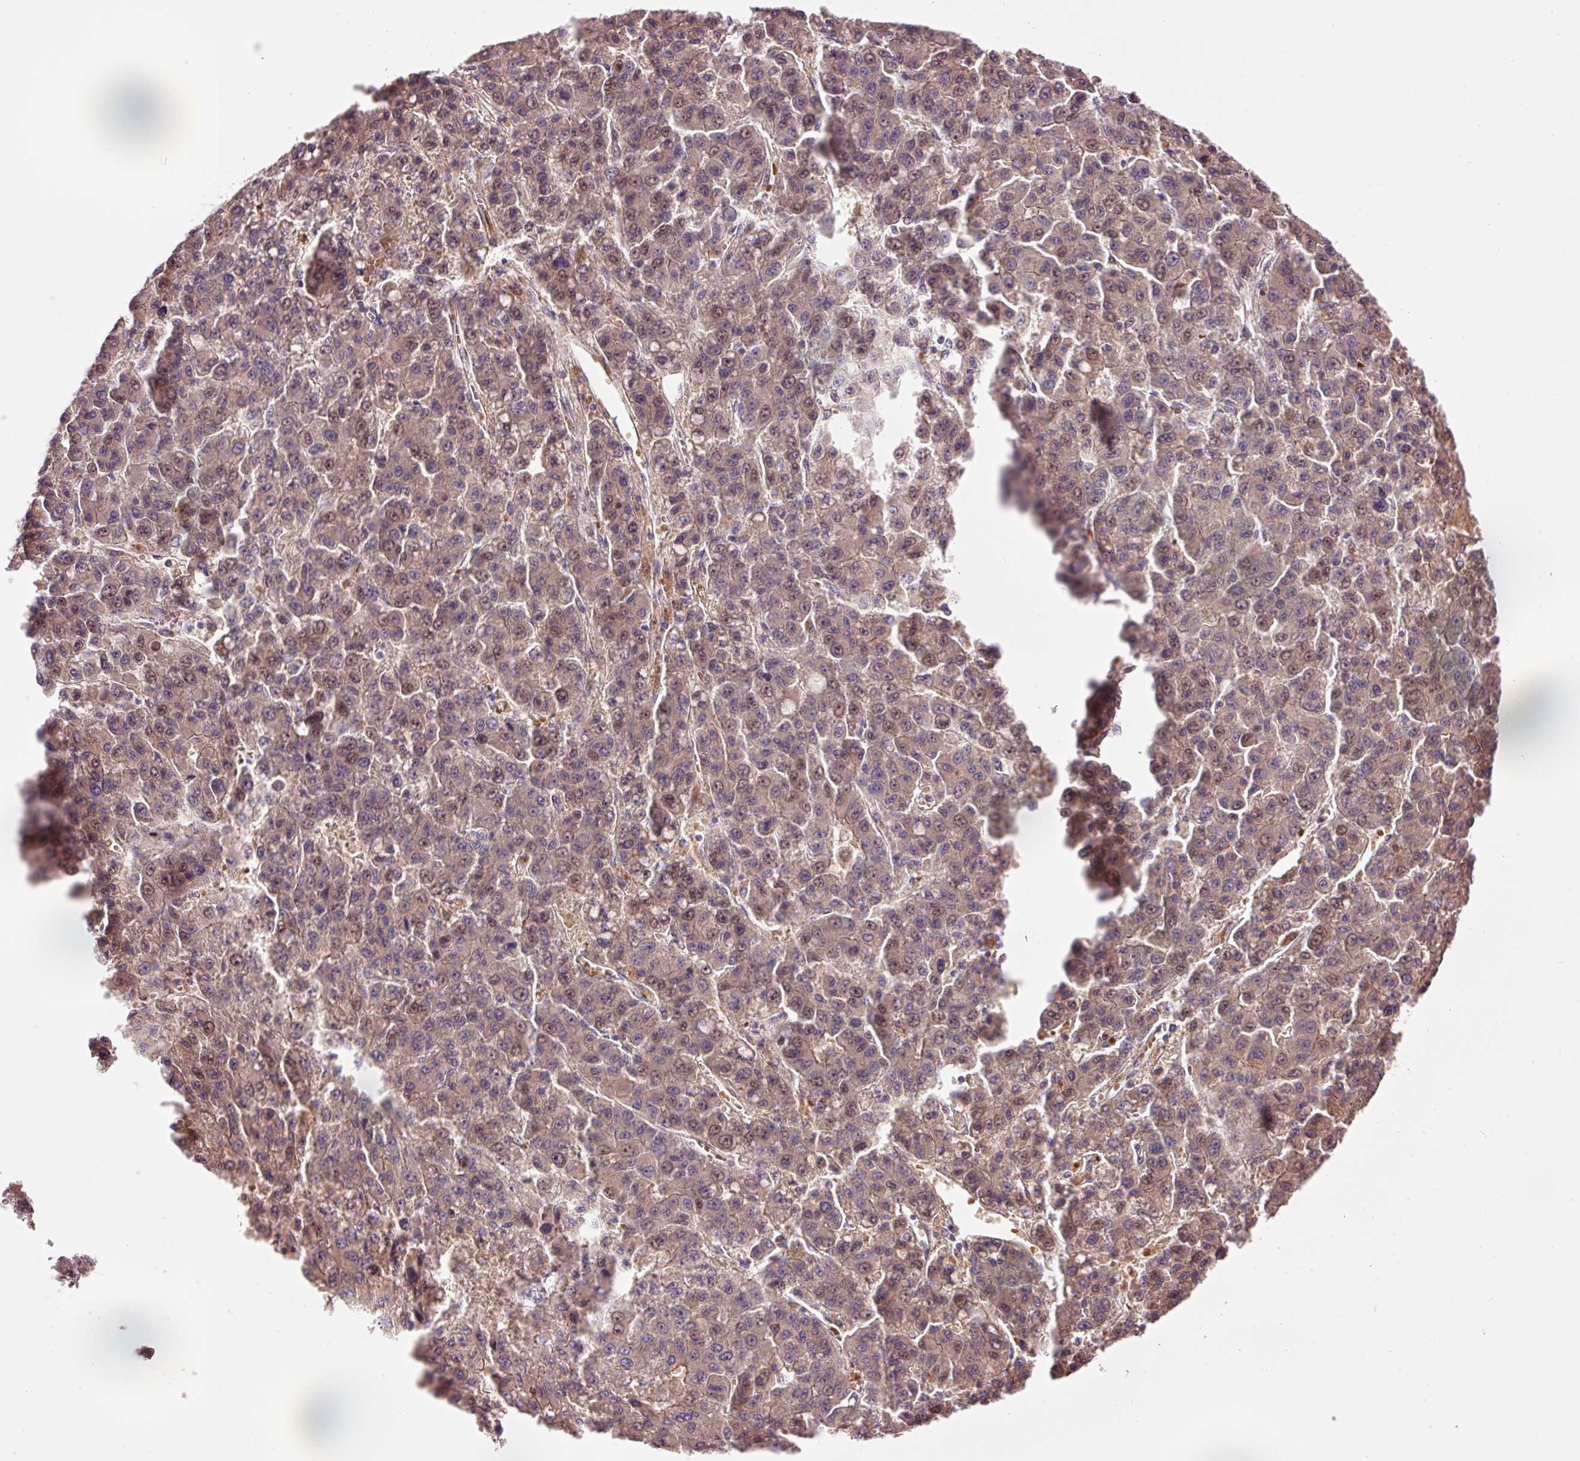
{"staining": {"intensity": "moderate", "quantity": "25%-75%", "location": "cytoplasmic/membranous,nuclear"}, "tissue": "liver cancer", "cell_type": "Tumor cells", "image_type": "cancer", "snomed": [{"axis": "morphology", "description": "Carcinoma, Hepatocellular, NOS"}, {"axis": "topography", "description": "Liver"}], "caption": "Tumor cells exhibit moderate cytoplasmic/membranous and nuclear positivity in approximately 25%-75% of cells in liver hepatocellular carcinoma.", "gene": "CMTM8", "patient": {"sex": "male", "age": 70}}